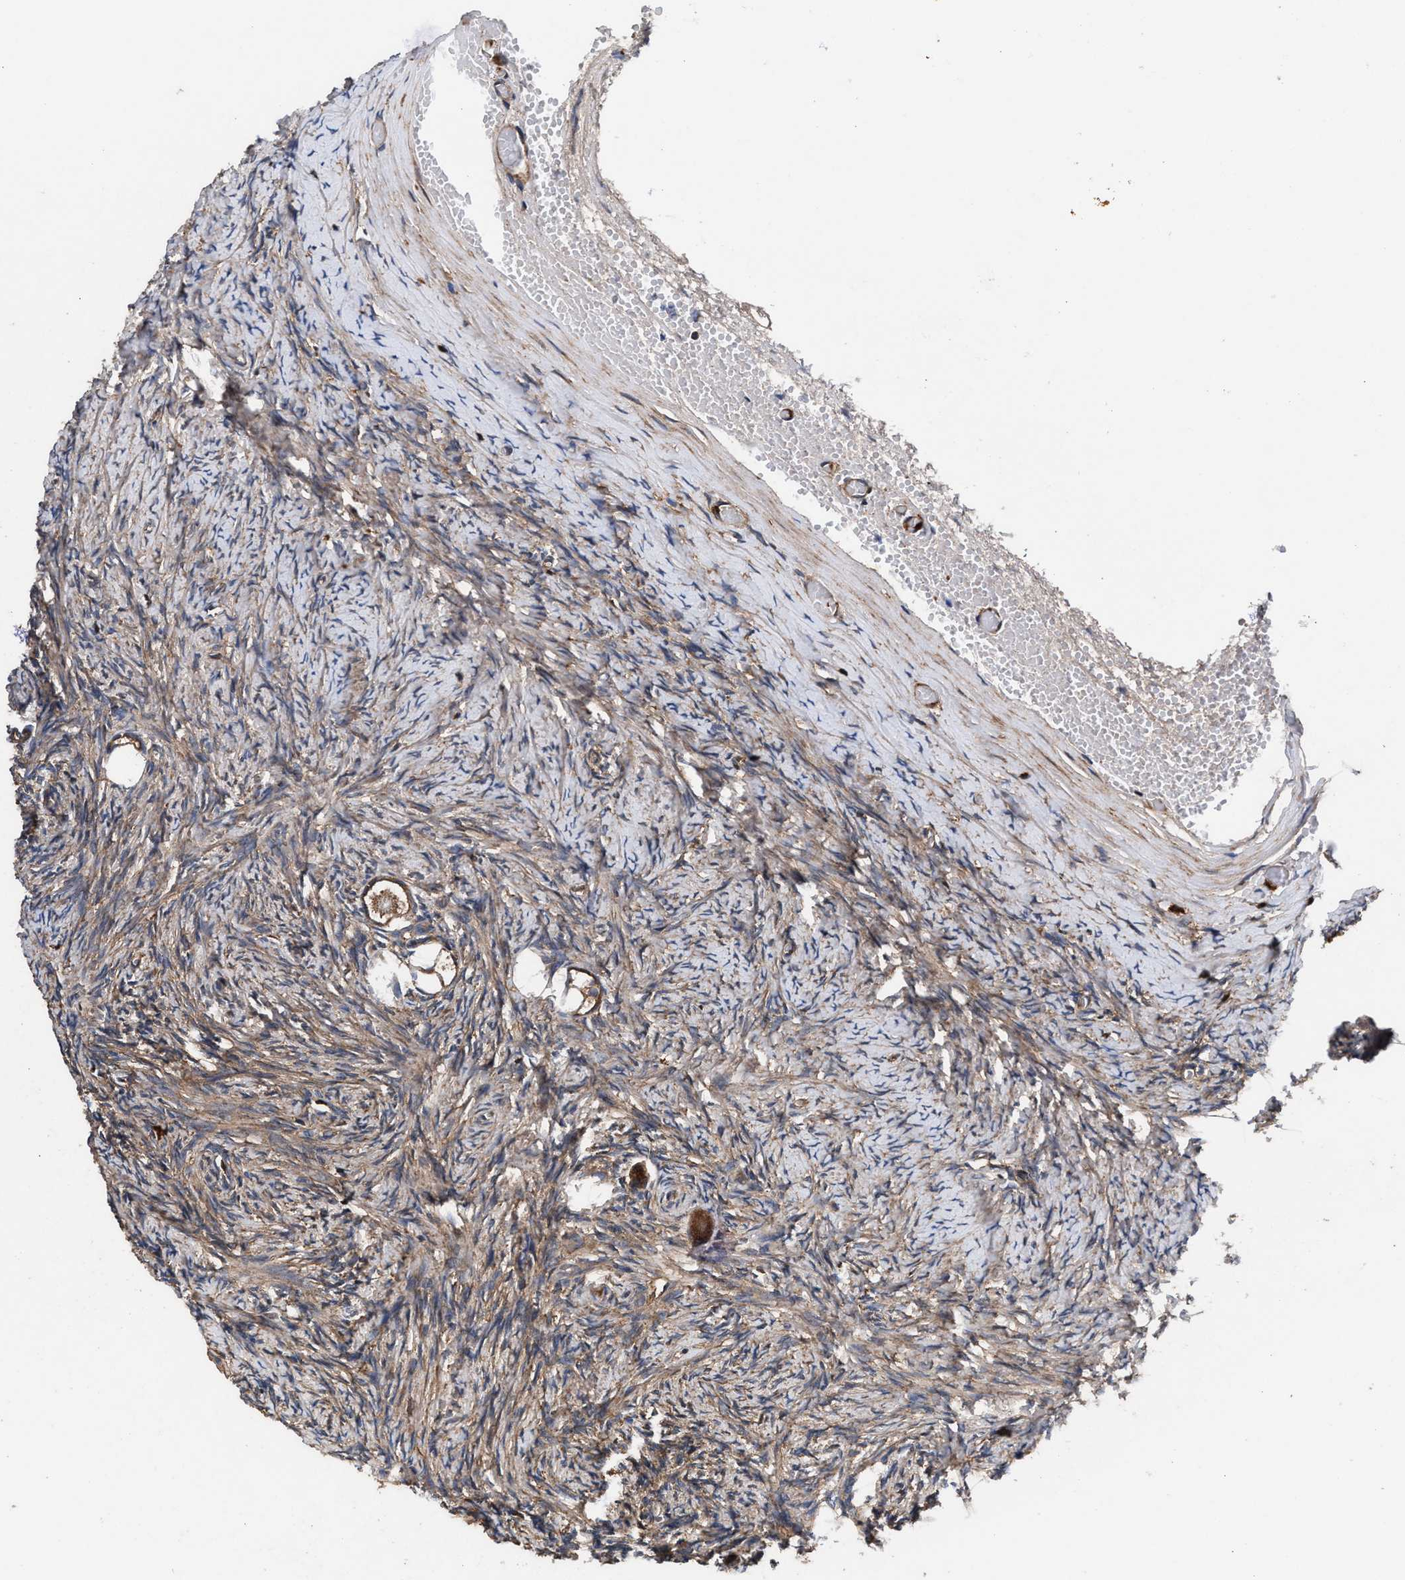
{"staining": {"intensity": "moderate", "quantity": ">75%", "location": "cytoplasmic/membranous"}, "tissue": "ovary", "cell_type": "Follicle cells", "image_type": "normal", "snomed": [{"axis": "morphology", "description": "Normal tissue, NOS"}, {"axis": "topography", "description": "Ovary"}], "caption": "A photomicrograph showing moderate cytoplasmic/membranous positivity in approximately >75% of follicle cells in unremarkable ovary, as visualized by brown immunohistochemical staining.", "gene": "ENSG00000286112", "patient": {"sex": "female", "age": 27}}